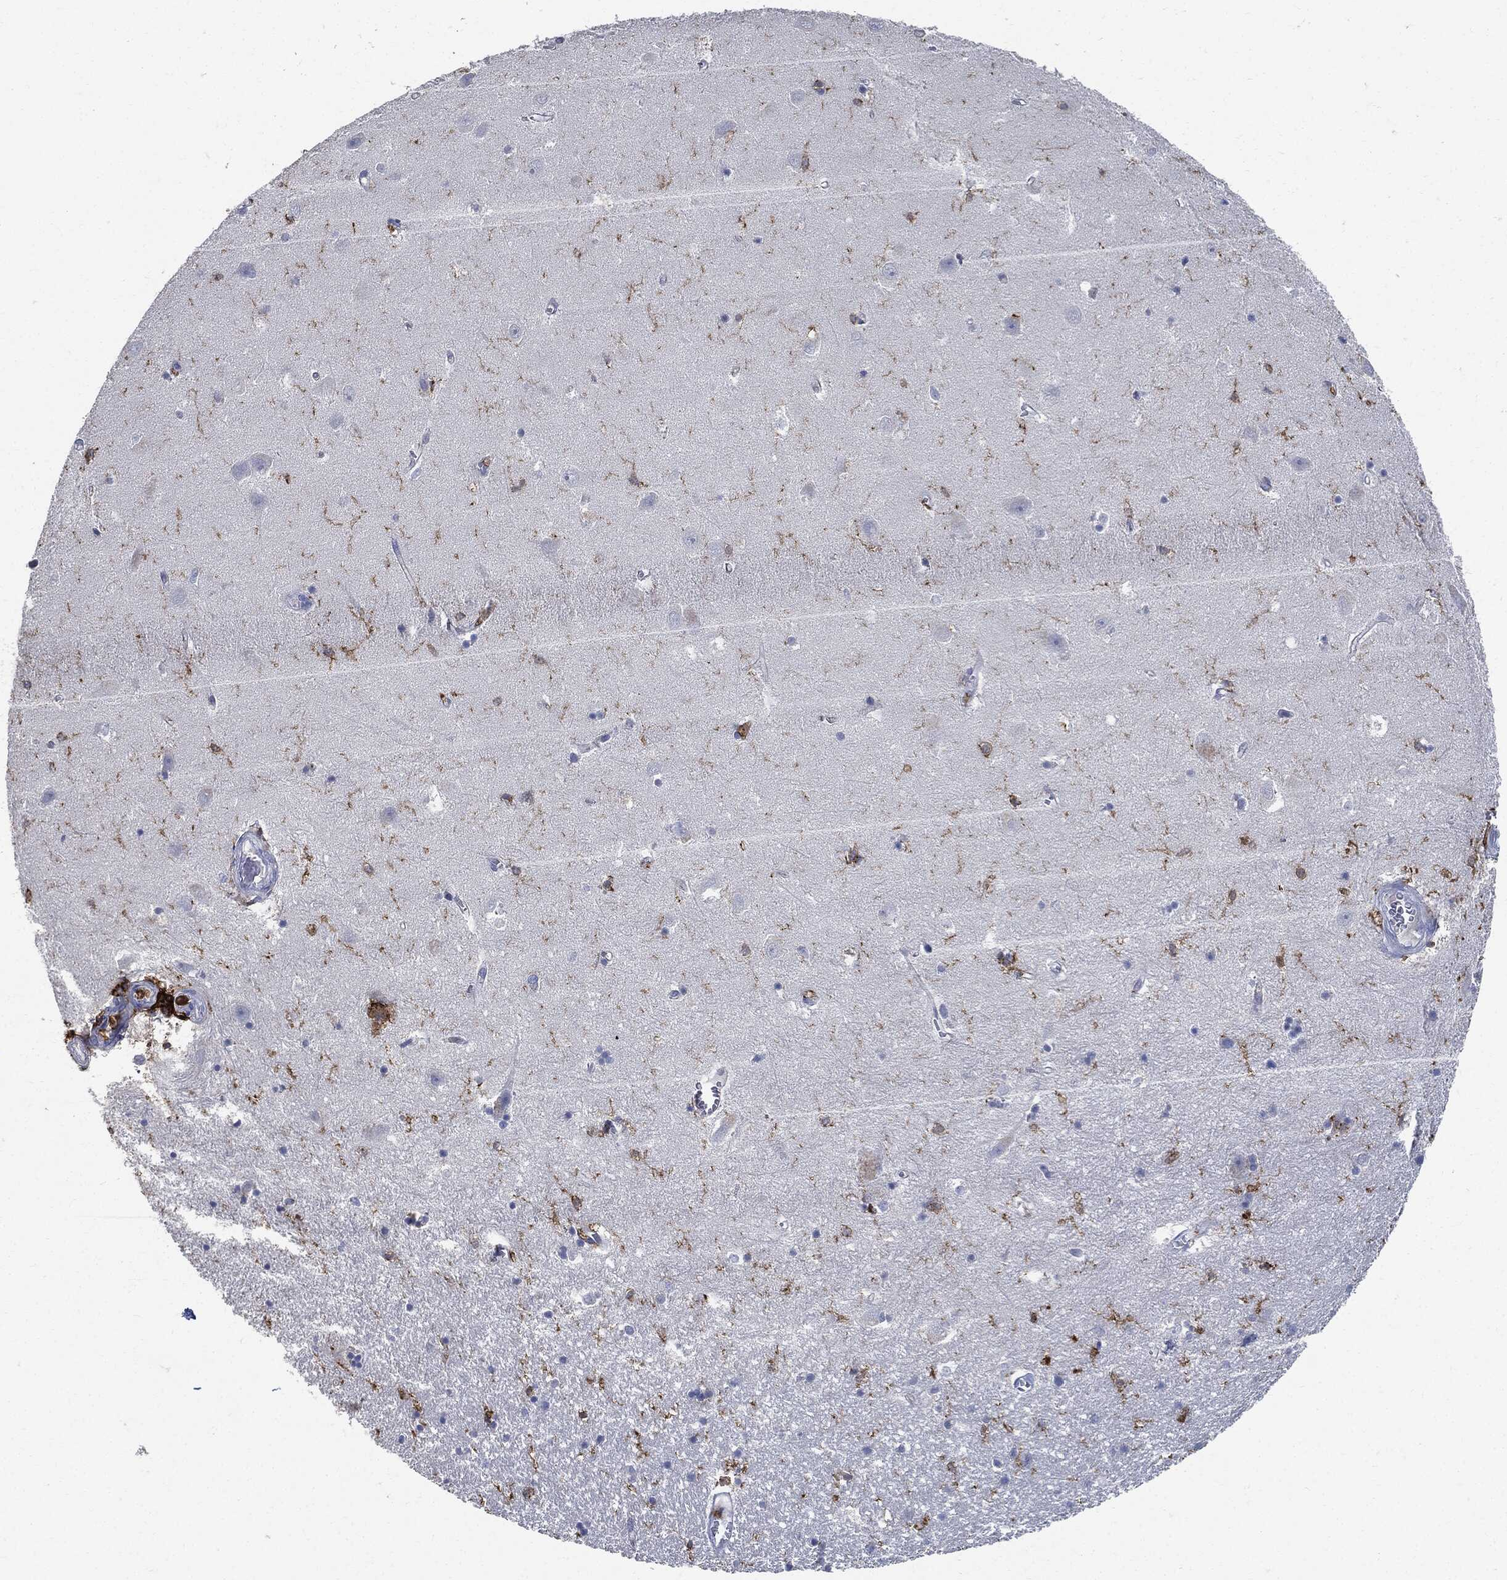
{"staining": {"intensity": "moderate", "quantity": "<25%", "location": "cytoplasmic/membranous"}, "tissue": "hippocampus", "cell_type": "Glial cells", "image_type": "normal", "snomed": [{"axis": "morphology", "description": "Normal tissue, NOS"}, {"axis": "topography", "description": "Hippocampus"}], "caption": "Glial cells demonstrate low levels of moderate cytoplasmic/membranous expression in about <25% of cells in benign hippocampus. (IHC, brightfield microscopy, high magnification).", "gene": "PTPRC", "patient": {"sex": "female", "age": 64}}